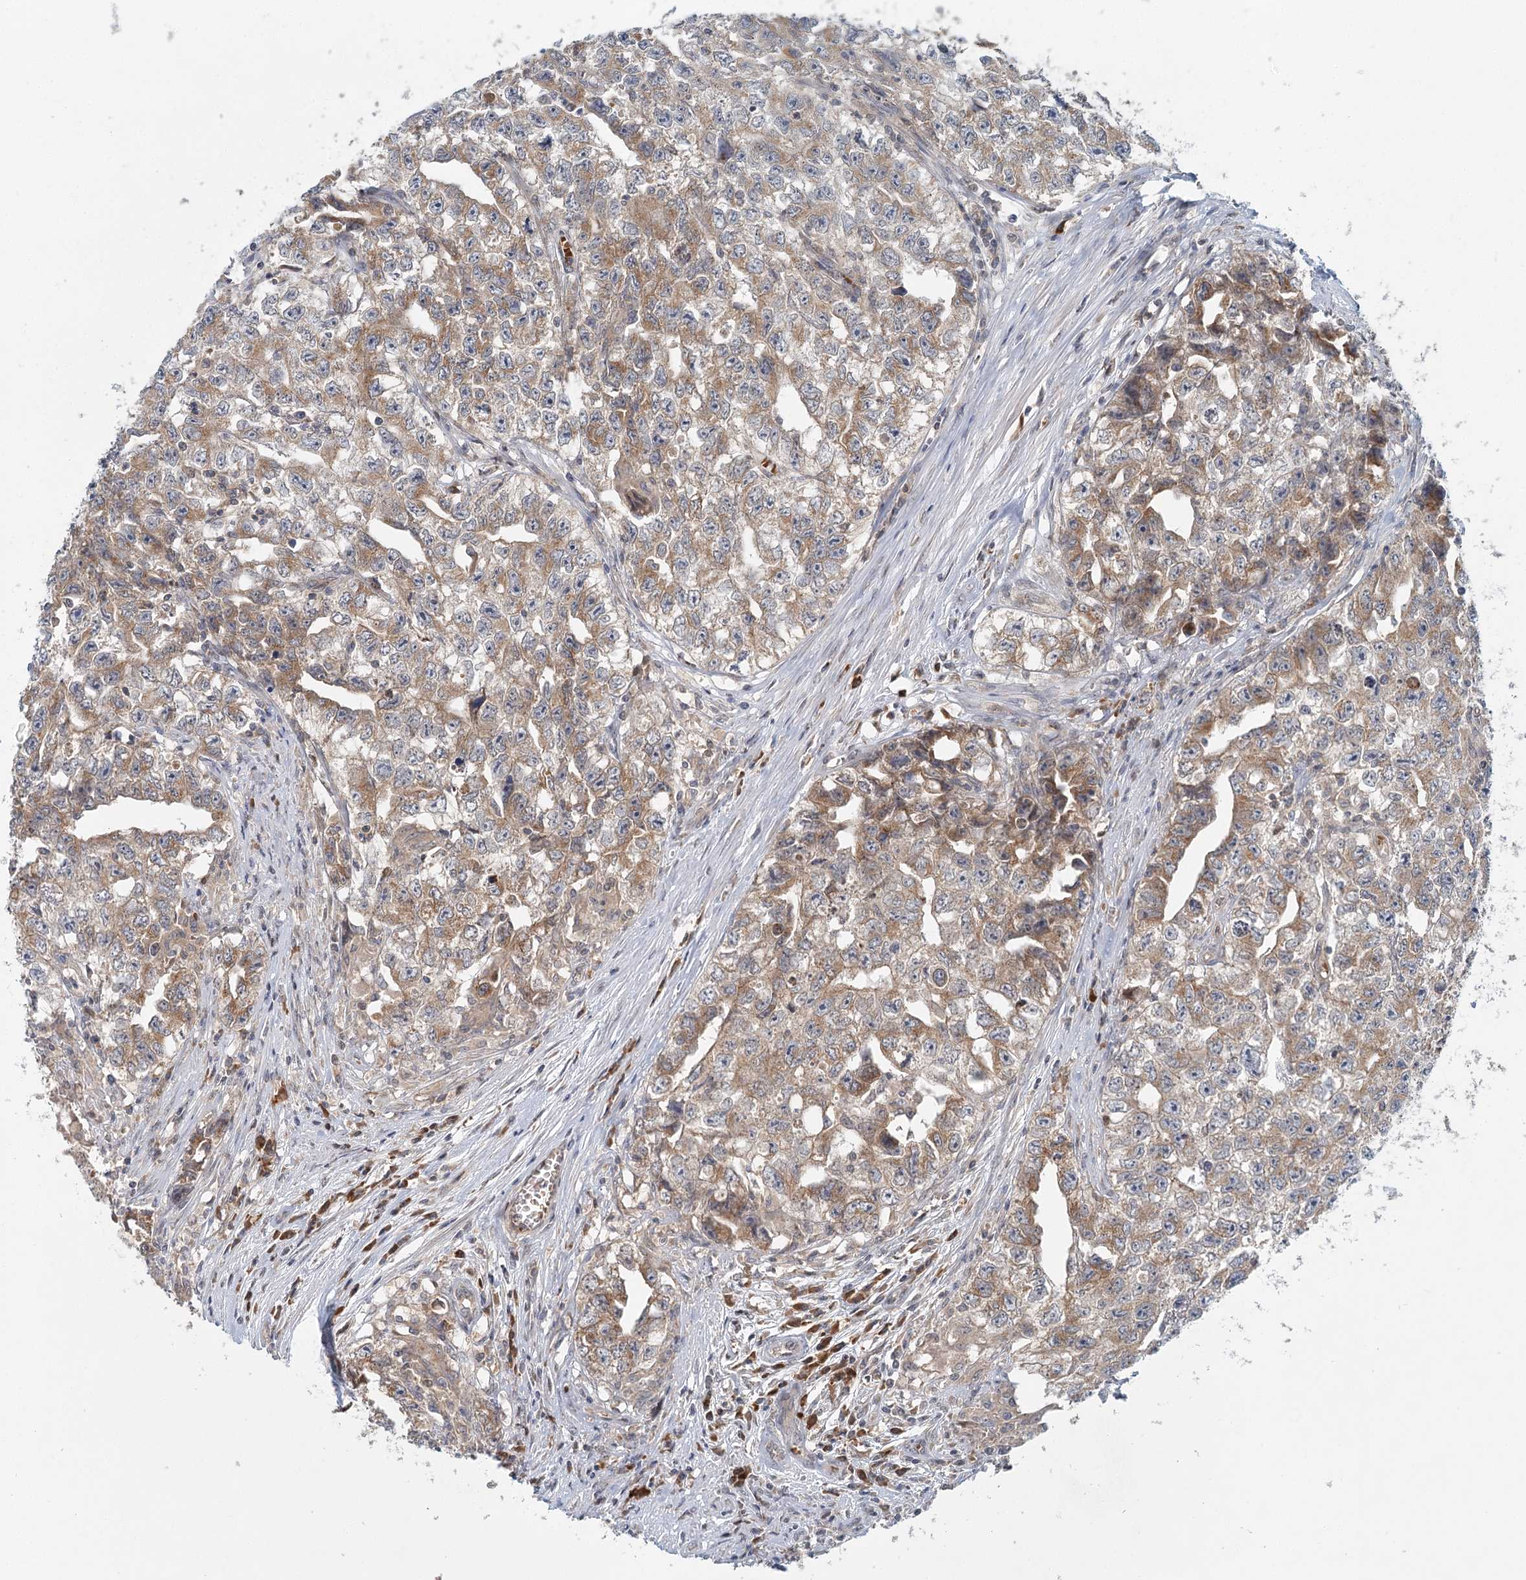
{"staining": {"intensity": "moderate", "quantity": ">75%", "location": "cytoplasmic/membranous"}, "tissue": "testis cancer", "cell_type": "Tumor cells", "image_type": "cancer", "snomed": [{"axis": "morphology", "description": "Seminoma, NOS"}, {"axis": "morphology", "description": "Carcinoma, Embryonal, NOS"}, {"axis": "topography", "description": "Testis"}], "caption": "Testis cancer was stained to show a protein in brown. There is medium levels of moderate cytoplasmic/membranous staining in about >75% of tumor cells.", "gene": "ADK", "patient": {"sex": "male", "age": 43}}